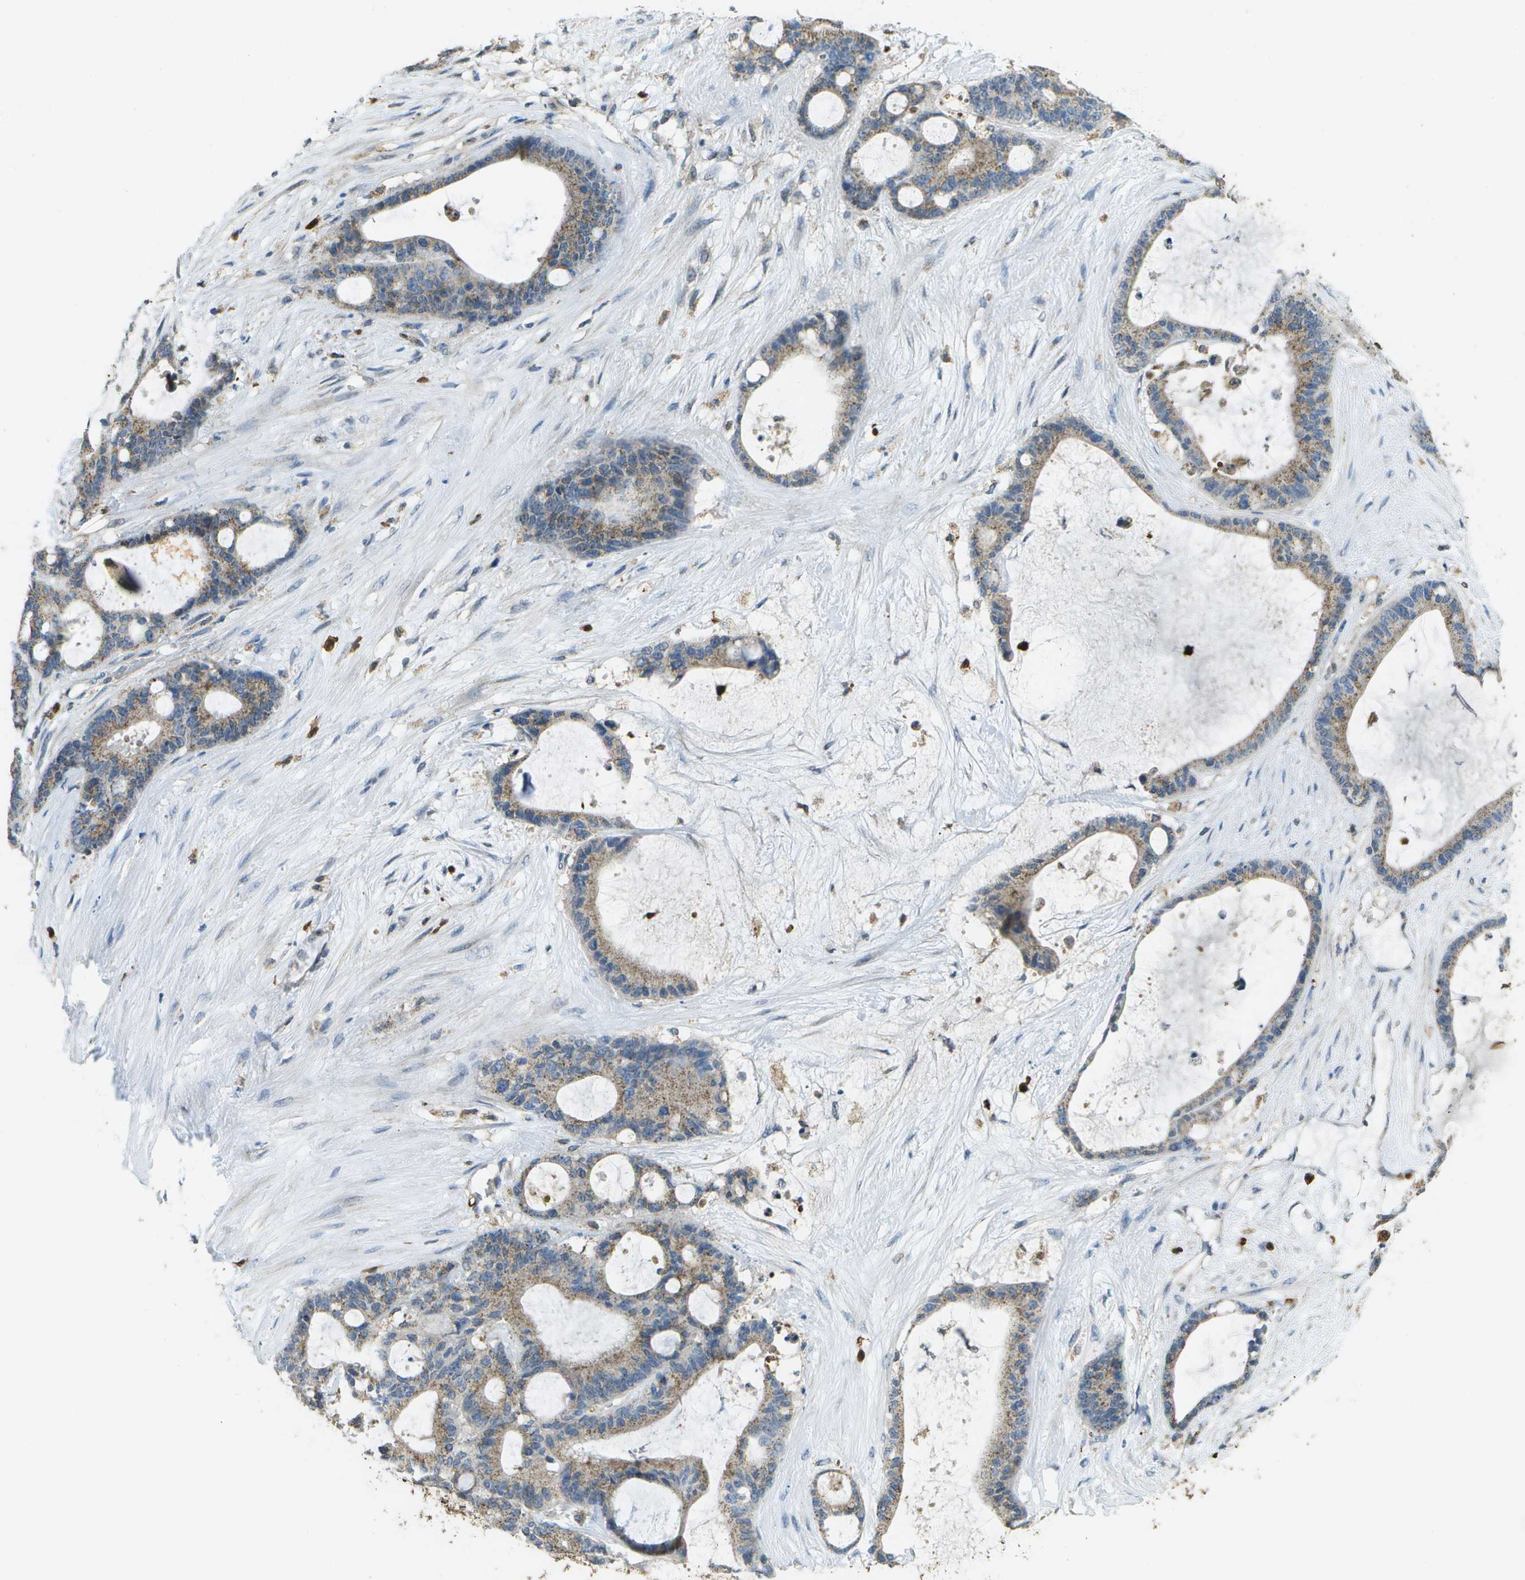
{"staining": {"intensity": "moderate", "quantity": ">75%", "location": "cytoplasmic/membranous"}, "tissue": "liver cancer", "cell_type": "Tumor cells", "image_type": "cancer", "snomed": [{"axis": "morphology", "description": "Cholangiocarcinoma"}, {"axis": "topography", "description": "Liver"}], "caption": "A brown stain labels moderate cytoplasmic/membranous expression of a protein in human liver cancer (cholangiocarcinoma) tumor cells.", "gene": "CACHD1", "patient": {"sex": "female", "age": 73}}